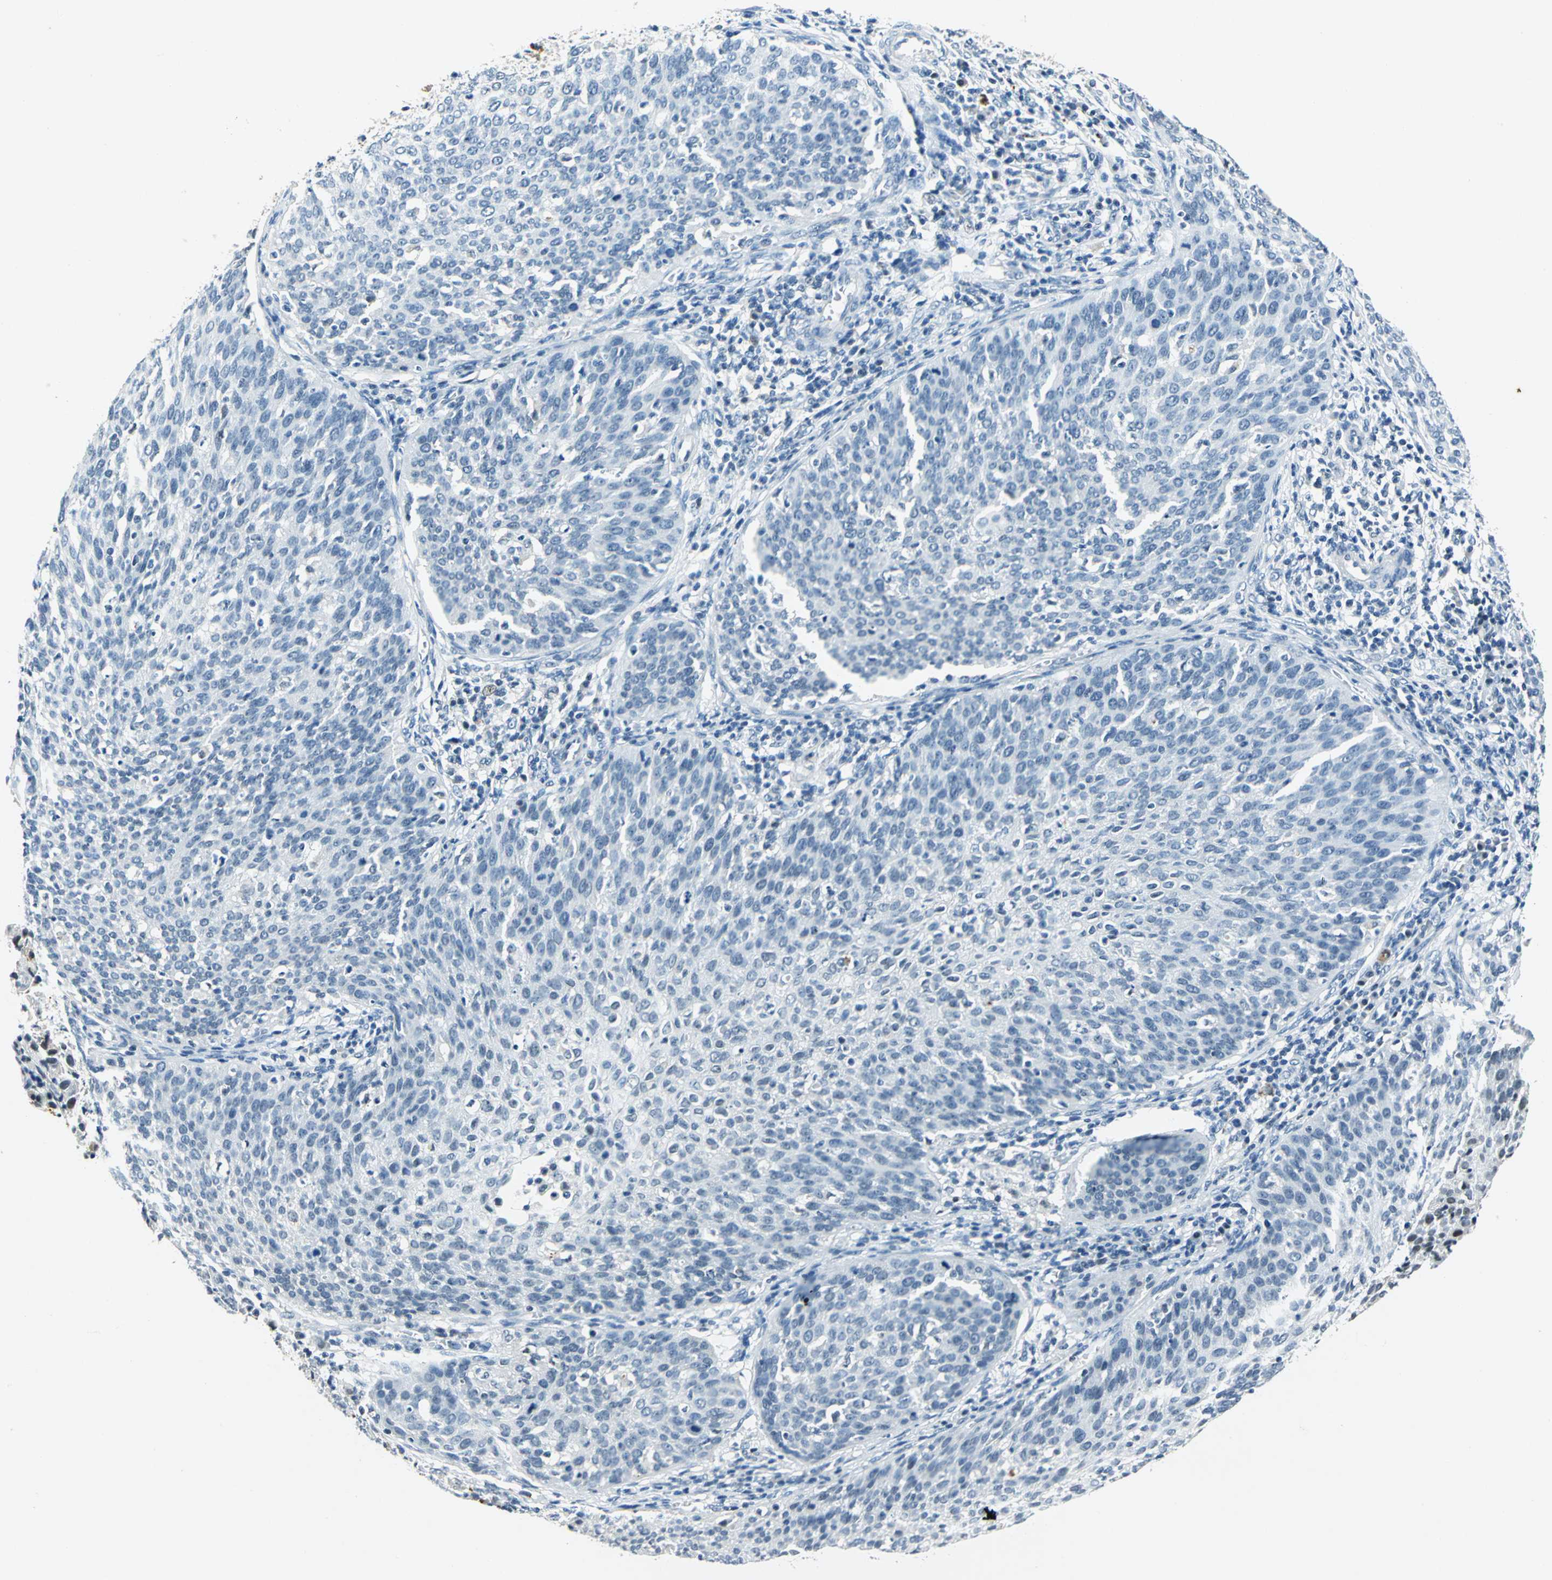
{"staining": {"intensity": "negative", "quantity": "none", "location": "none"}, "tissue": "cervical cancer", "cell_type": "Tumor cells", "image_type": "cancer", "snomed": [{"axis": "morphology", "description": "Squamous cell carcinoma, NOS"}, {"axis": "topography", "description": "Cervix"}], "caption": "The photomicrograph demonstrates no significant positivity in tumor cells of cervical squamous cell carcinoma. (DAB (3,3'-diaminobenzidine) immunohistochemistry visualized using brightfield microscopy, high magnification).", "gene": "RAD17", "patient": {"sex": "female", "age": 38}}